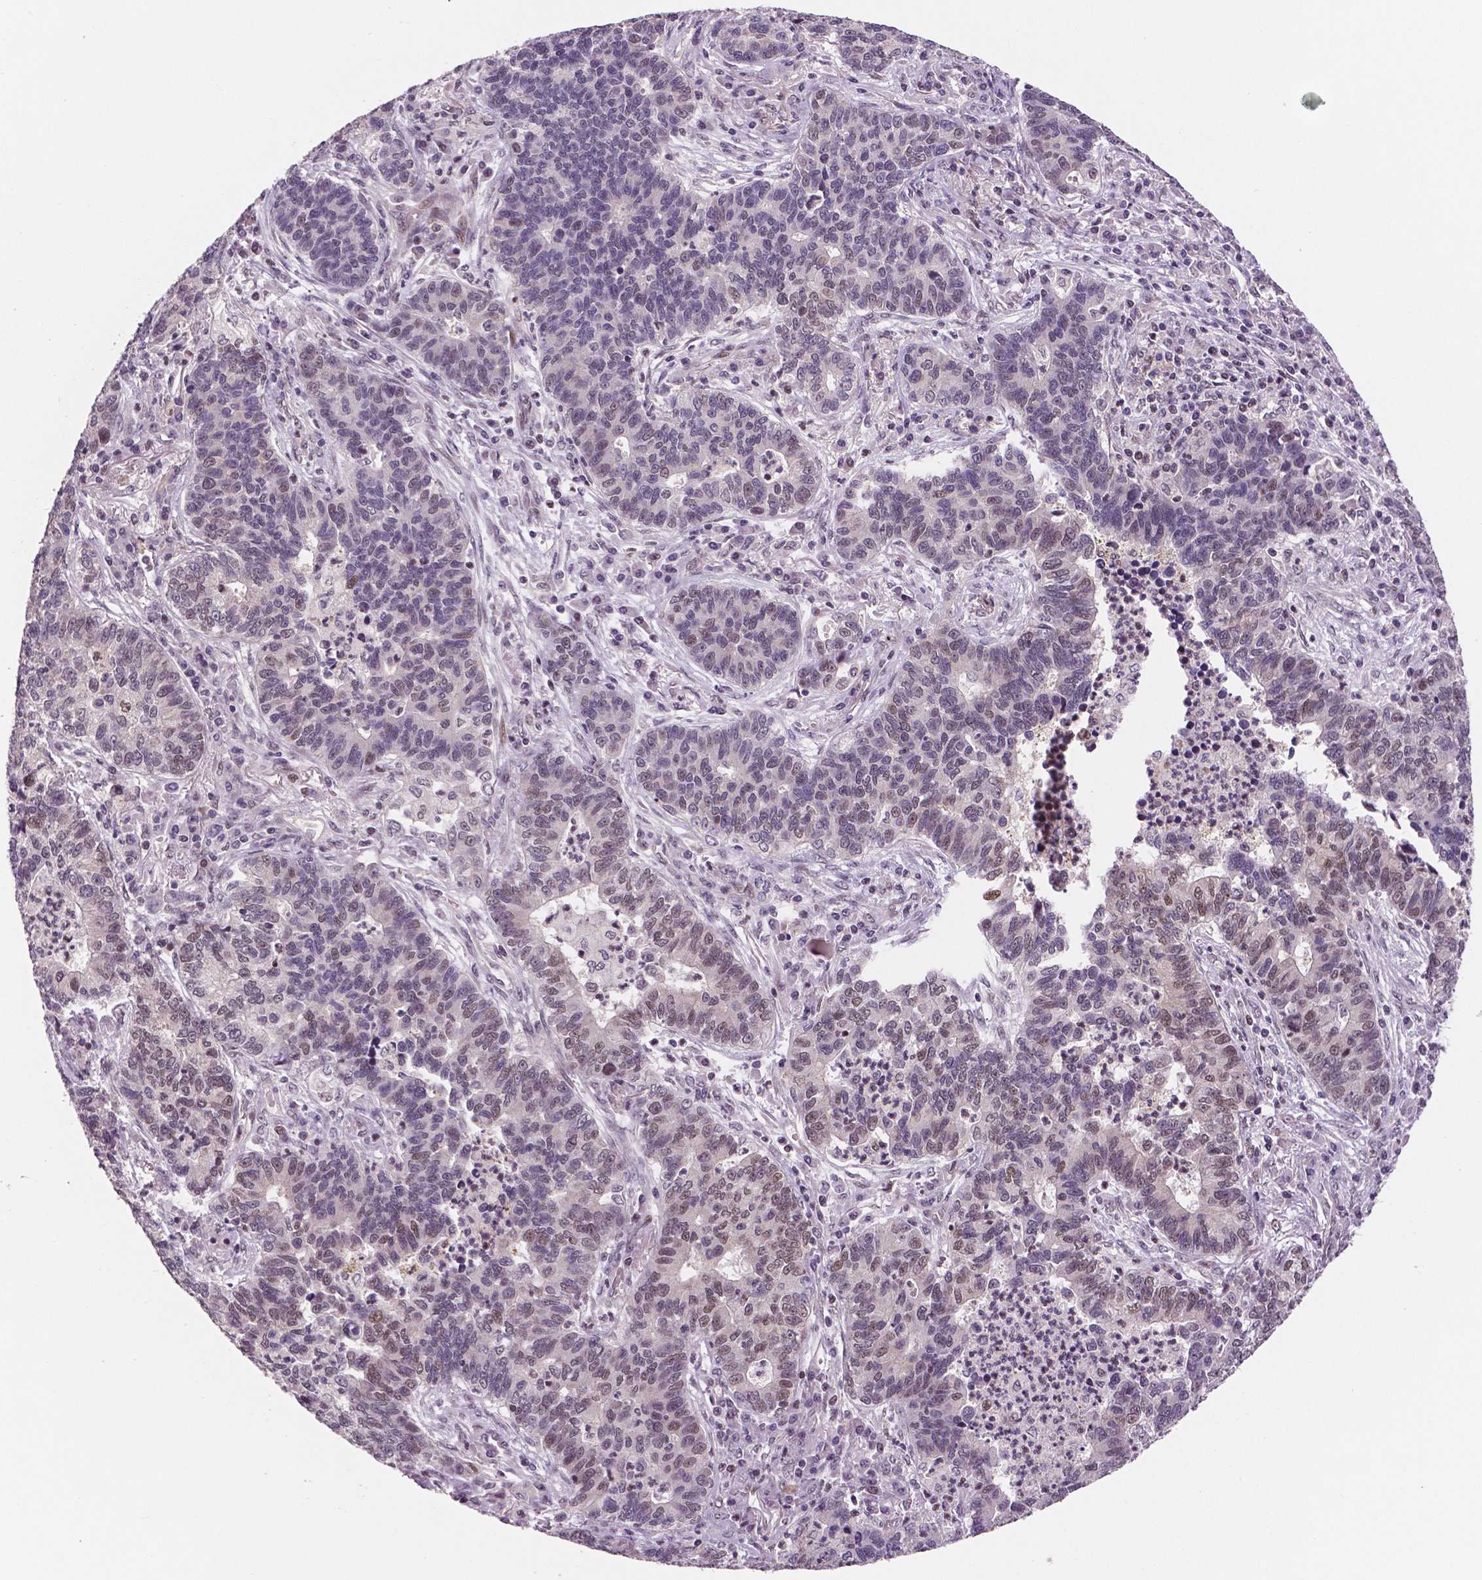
{"staining": {"intensity": "weak", "quantity": "25%-75%", "location": "nuclear"}, "tissue": "lung cancer", "cell_type": "Tumor cells", "image_type": "cancer", "snomed": [{"axis": "morphology", "description": "Adenocarcinoma, NOS"}, {"axis": "topography", "description": "Lung"}], "caption": "About 25%-75% of tumor cells in lung adenocarcinoma display weak nuclear protein positivity as visualized by brown immunohistochemical staining.", "gene": "STAT3", "patient": {"sex": "female", "age": 57}}